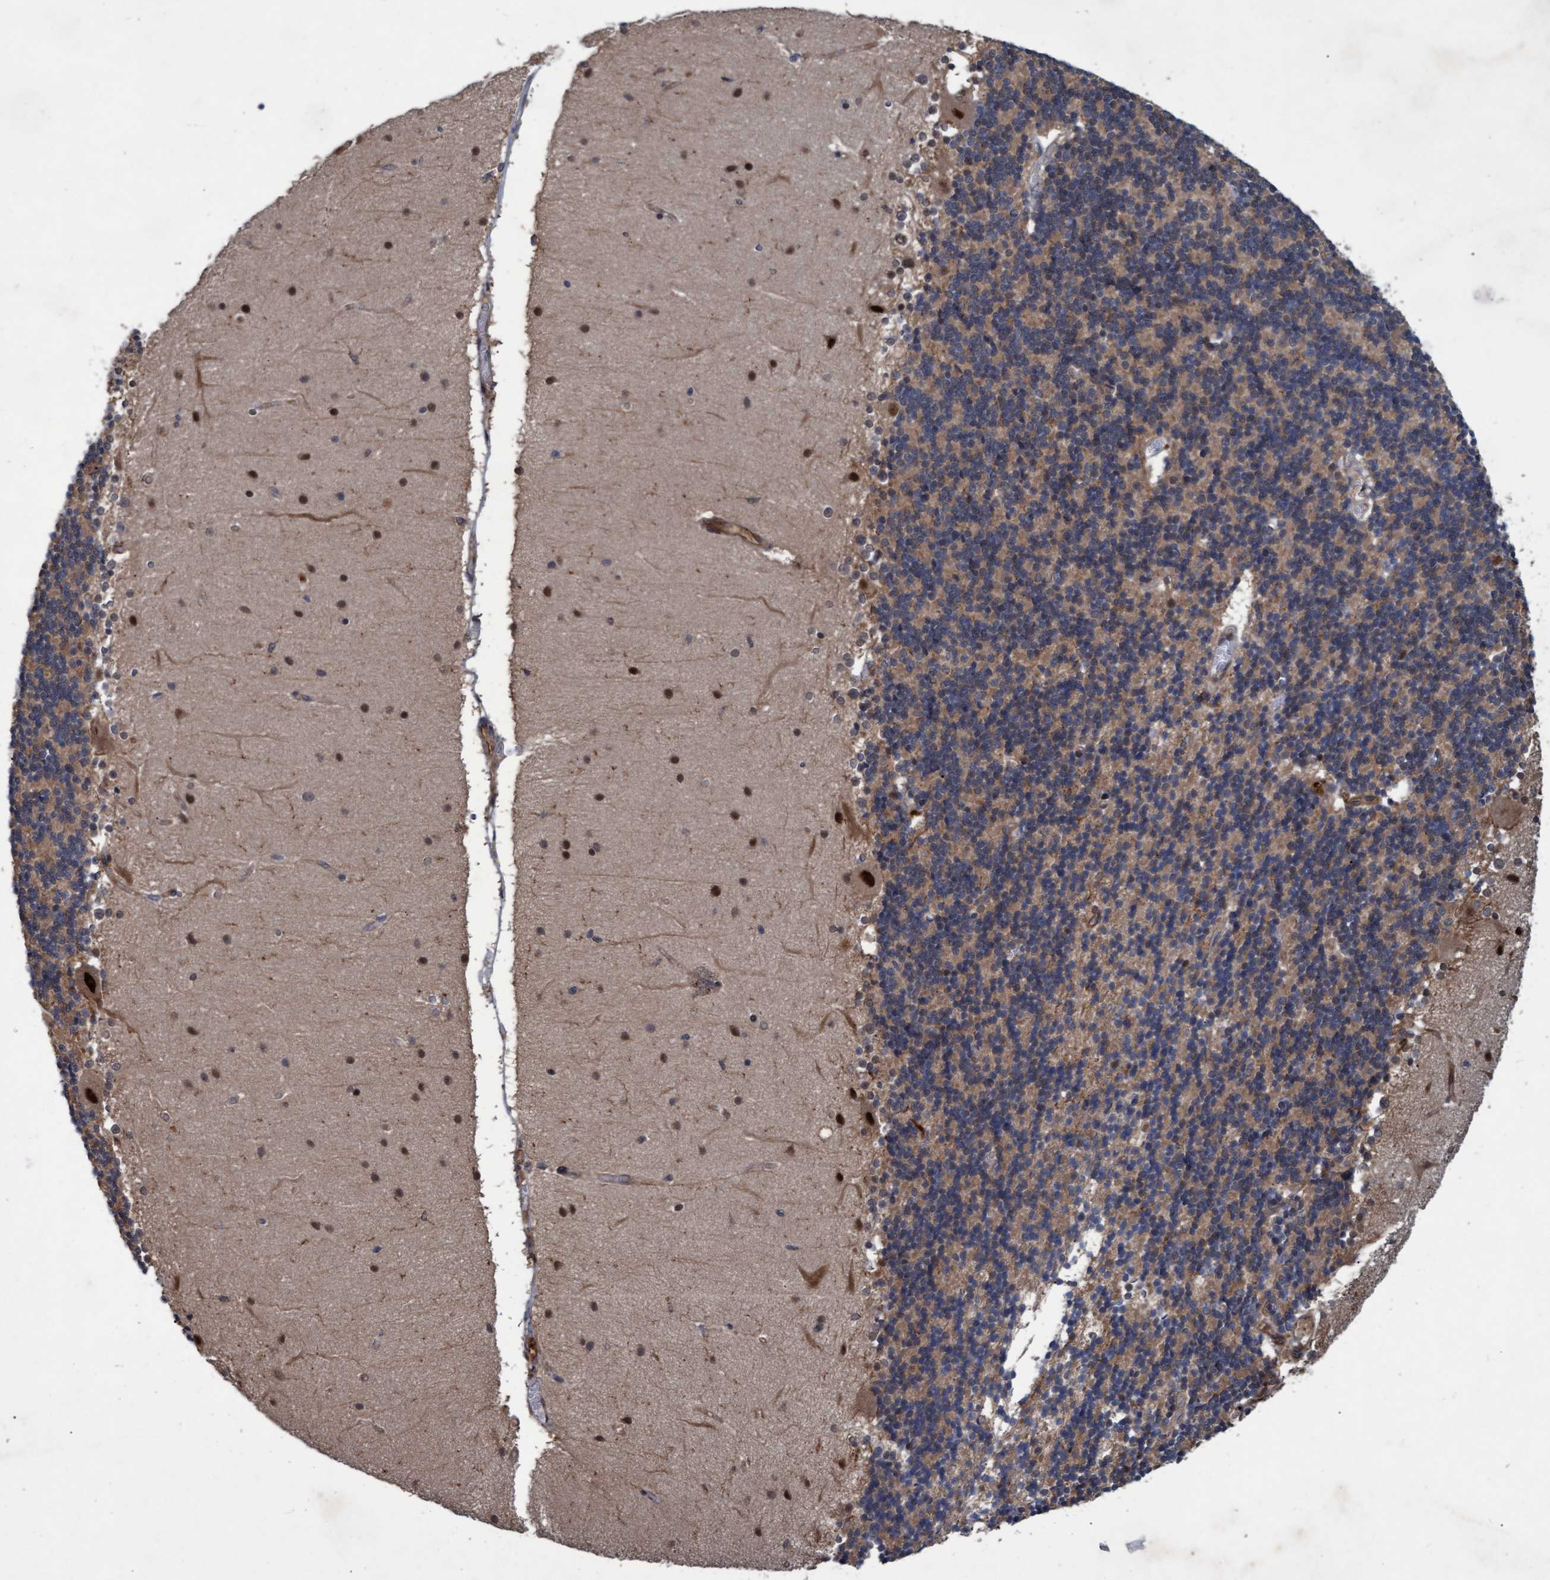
{"staining": {"intensity": "moderate", "quantity": "25%-75%", "location": "cytoplasmic/membranous"}, "tissue": "cerebellum", "cell_type": "Cells in granular layer", "image_type": "normal", "snomed": [{"axis": "morphology", "description": "Normal tissue, NOS"}, {"axis": "topography", "description": "Cerebellum"}], "caption": "A brown stain shows moderate cytoplasmic/membranous positivity of a protein in cells in granular layer of normal cerebellum. (DAB = brown stain, brightfield microscopy at high magnification).", "gene": "PSMB6", "patient": {"sex": "female", "age": 54}}